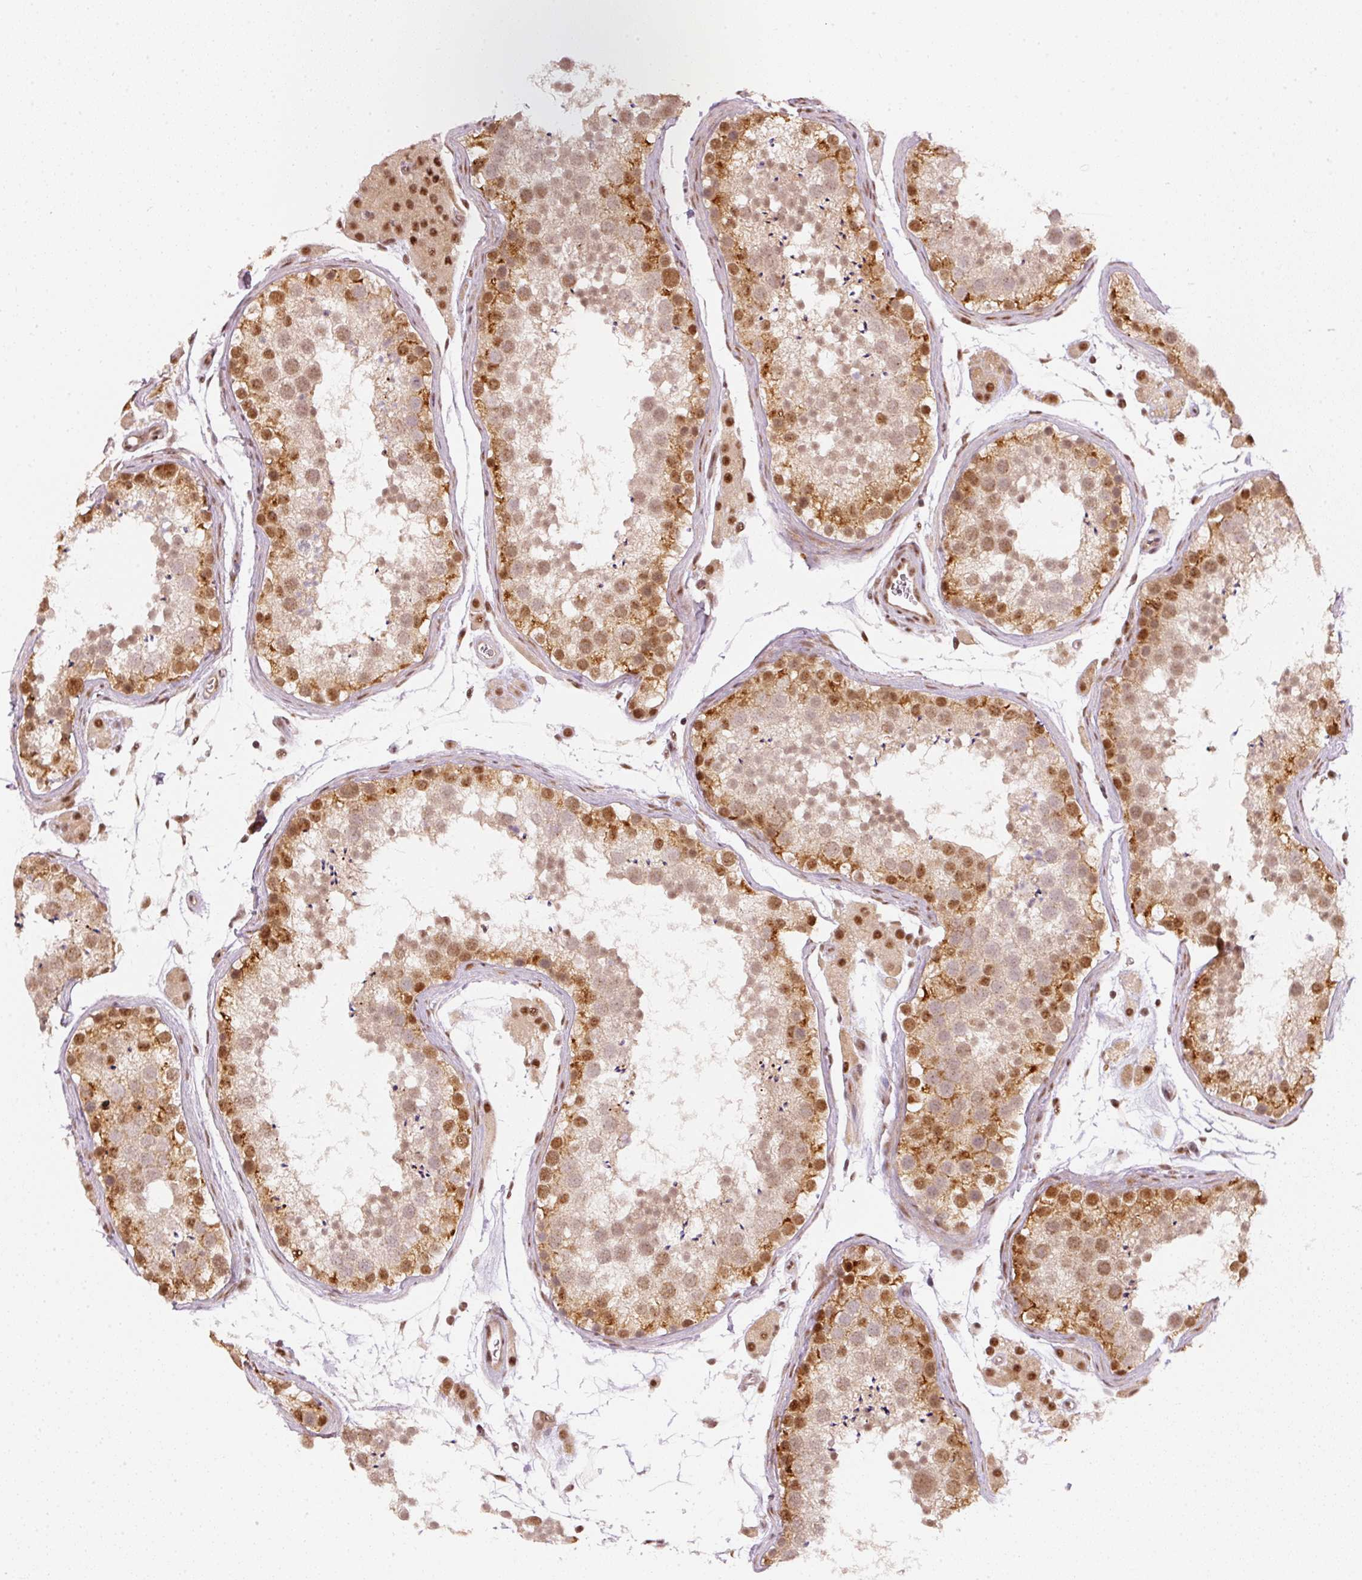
{"staining": {"intensity": "moderate", "quantity": "25%-75%", "location": "cytoplasmic/membranous,nuclear"}, "tissue": "testis", "cell_type": "Cells in seminiferous ducts", "image_type": "normal", "snomed": [{"axis": "morphology", "description": "Normal tissue, NOS"}, {"axis": "topography", "description": "Testis"}], "caption": "Approximately 25%-75% of cells in seminiferous ducts in normal testis reveal moderate cytoplasmic/membranous,nuclear protein expression as visualized by brown immunohistochemical staining.", "gene": "THOC6", "patient": {"sex": "male", "age": 41}}